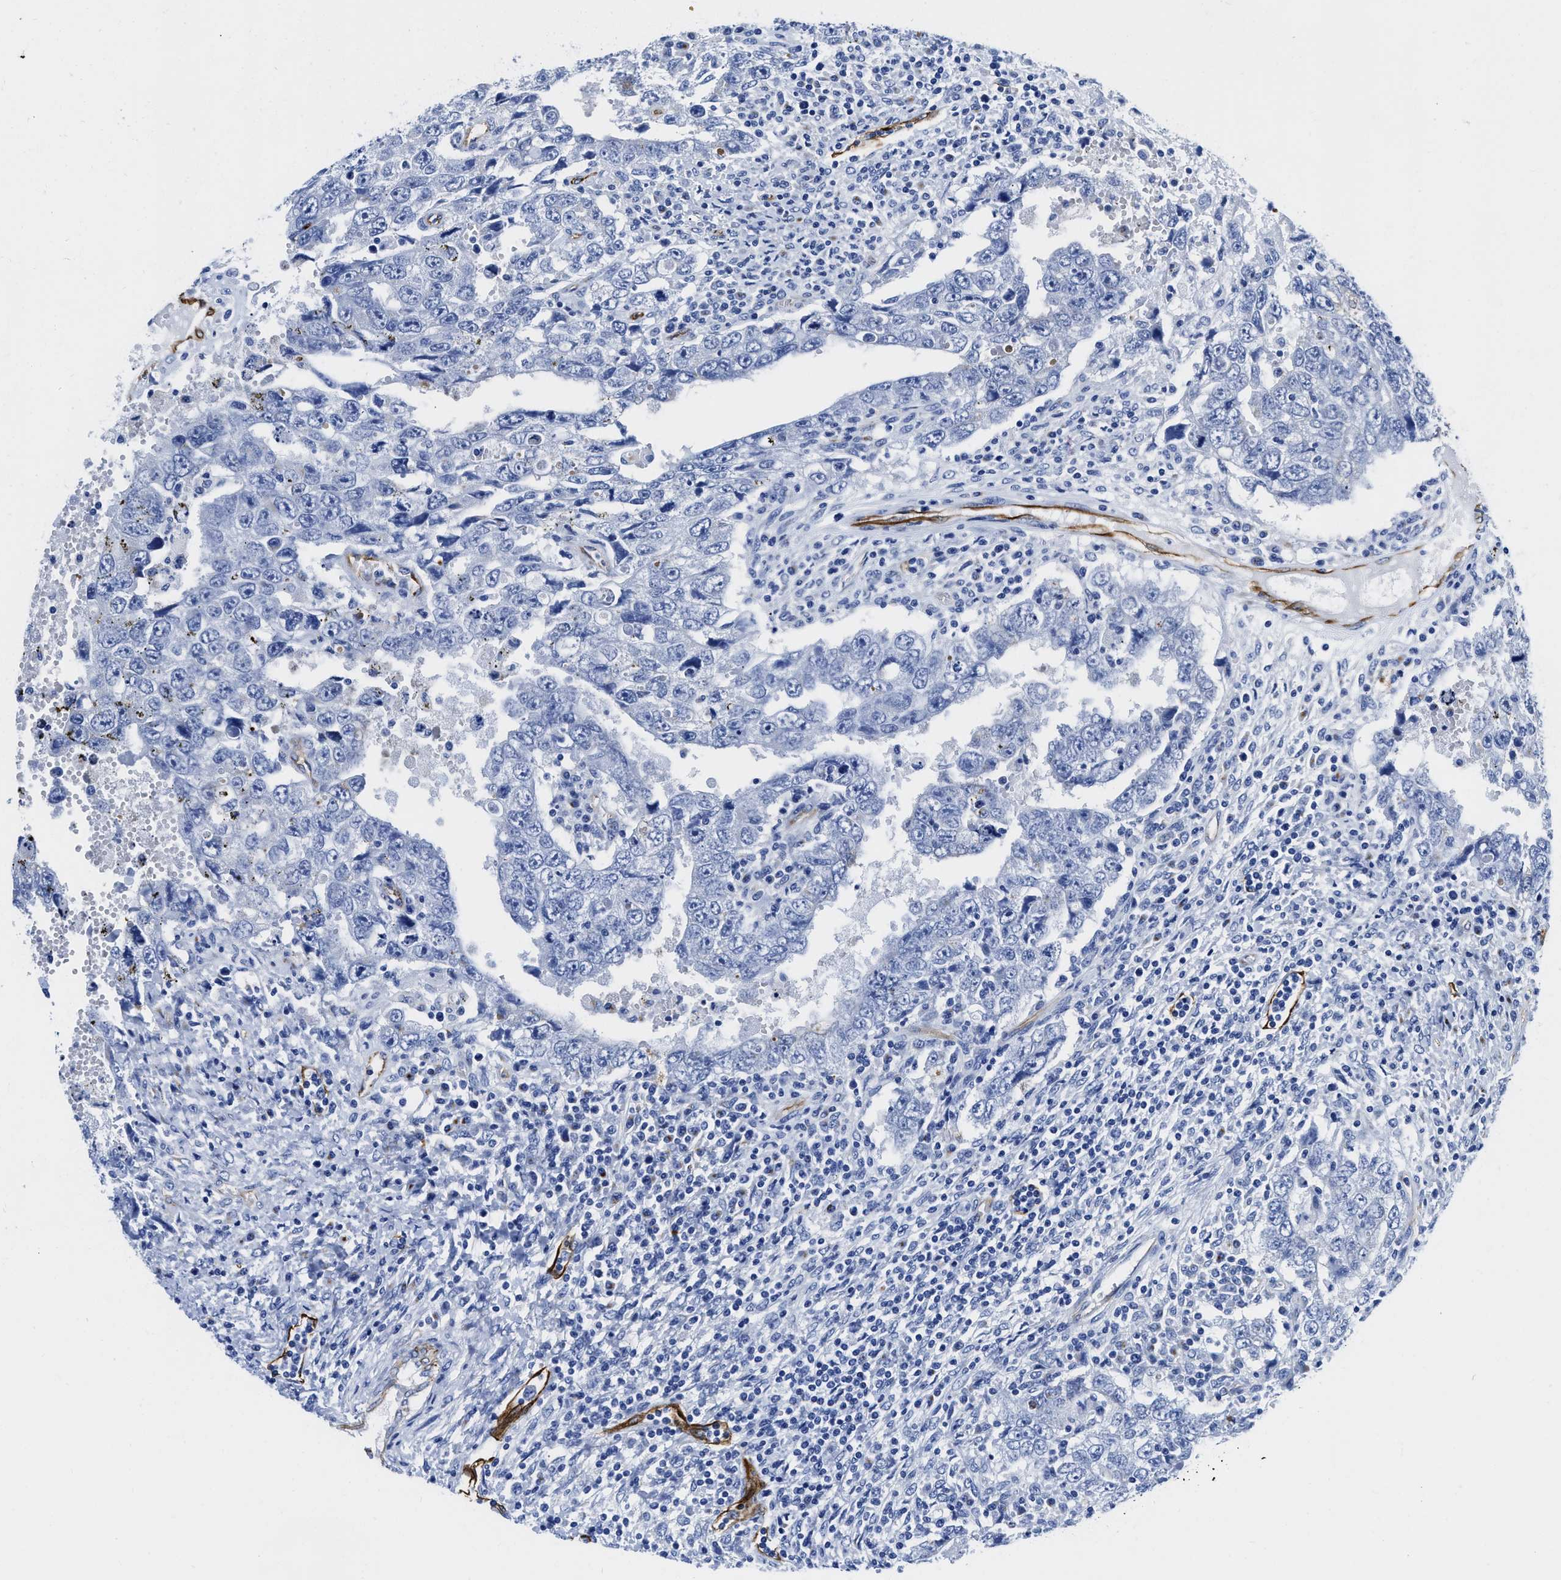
{"staining": {"intensity": "negative", "quantity": "none", "location": "none"}, "tissue": "testis cancer", "cell_type": "Tumor cells", "image_type": "cancer", "snomed": [{"axis": "morphology", "description": "Carcinoma, Embryonal, NOS"}, {"axis": "topography", "description": "Testis"}], "caption": "A high-resolution micrograph shows IHC staining of testis cancer (embryonal carcinoma), which shows no significant expression in tumor cells.", "gene": "TVP23B", "patient": {"sex": "male", "age": 26}}